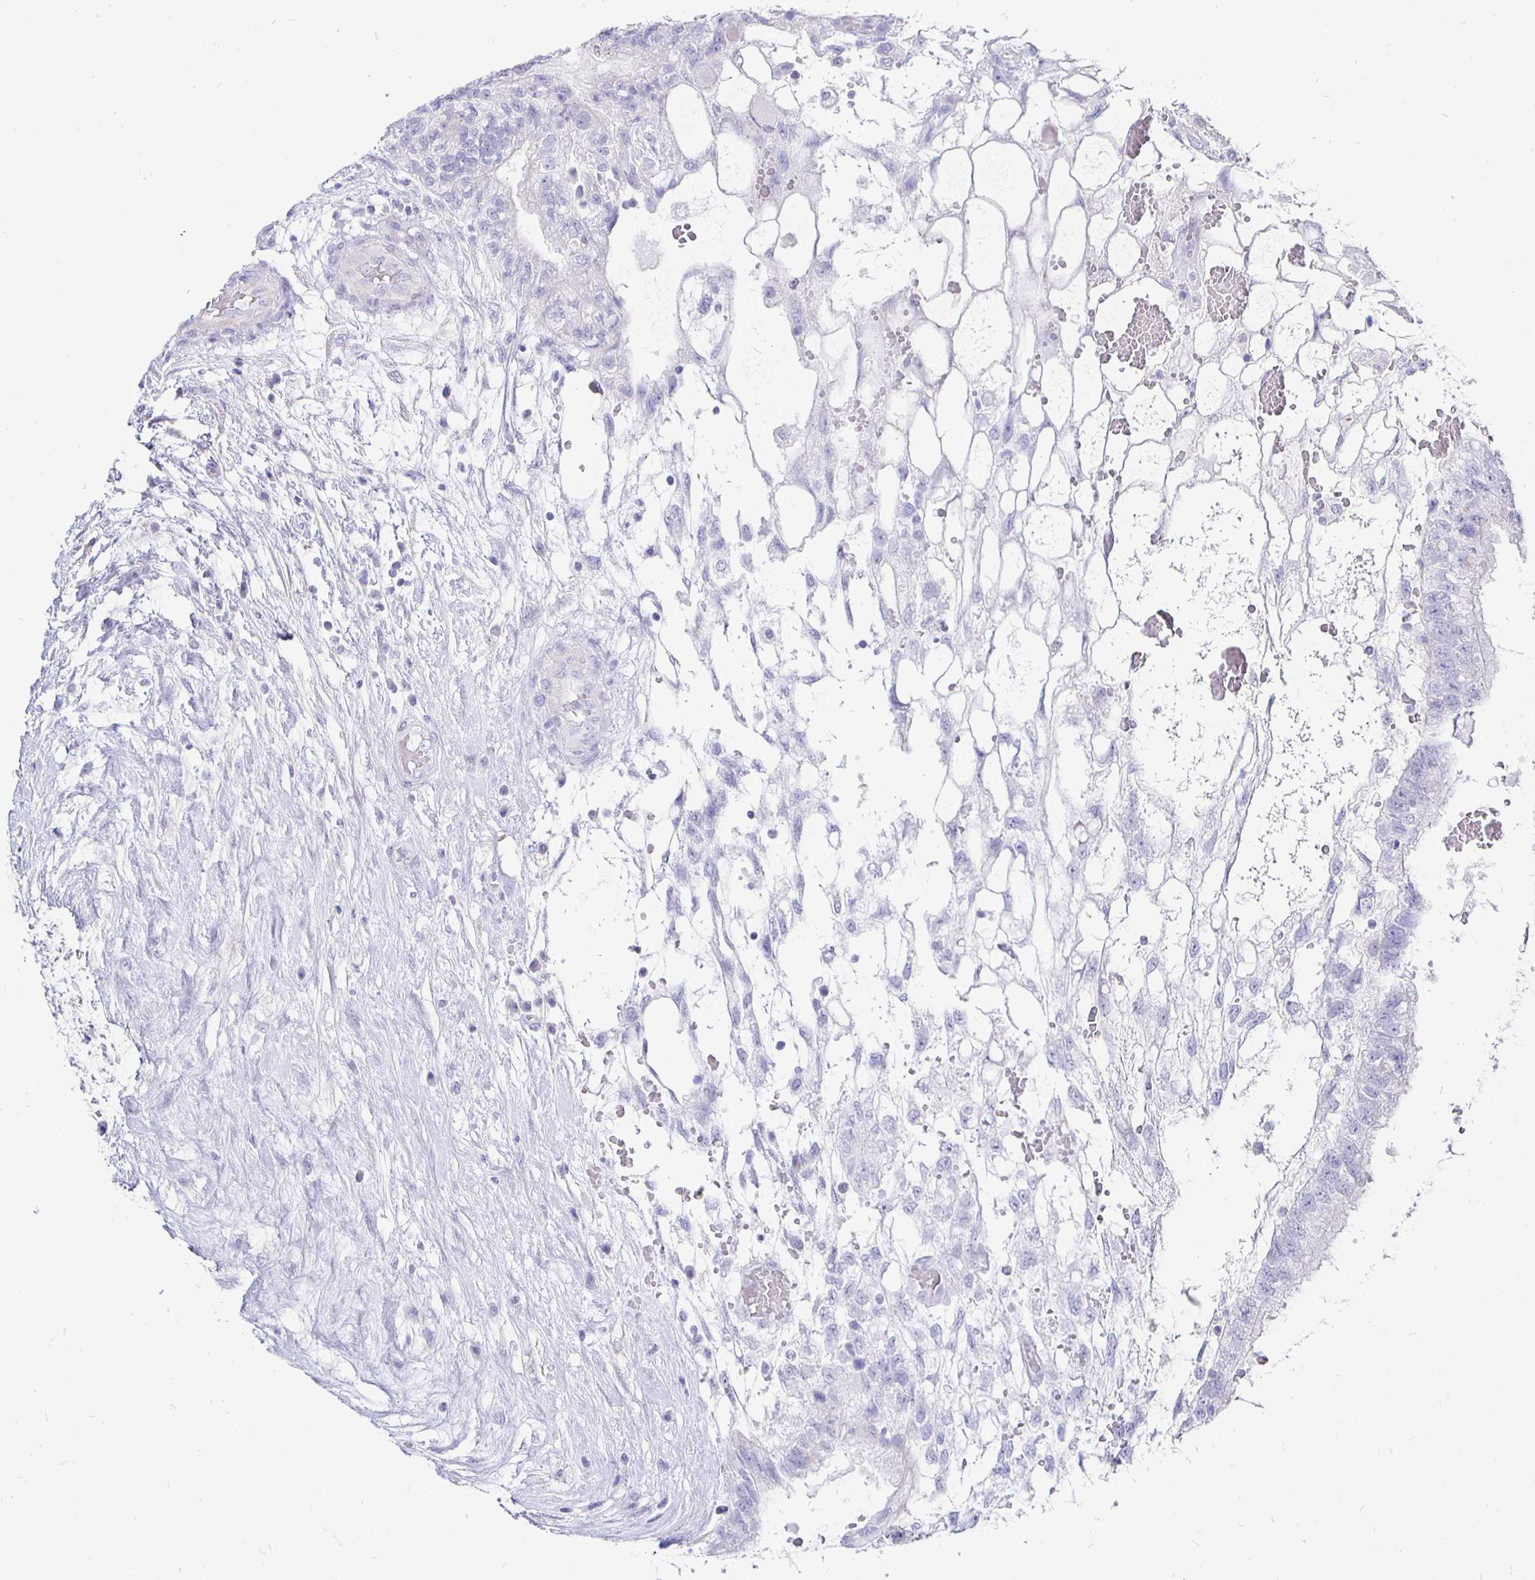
{"staining": {"intensity": "negative", "quantity": "none", "location": "none"}, "tissue": "testis cancer", "cell_type": "Tumor cells", "image_type": "cancer", "snomed": [{"axis": "morphology", "description": "Normal tissue, NOS"}, {"axis": "morphology", "description": "Carcinoma, Embryonal, NOS"}, {"axis": "topography", "description": "Testis"}], "caption": "DAB immunohistochemical staining of human embryonal carcinoma (testis) shows no significant expression in tumor cells.", "gene": "CR2", "patient": {"sex": "male", "age": 32}}